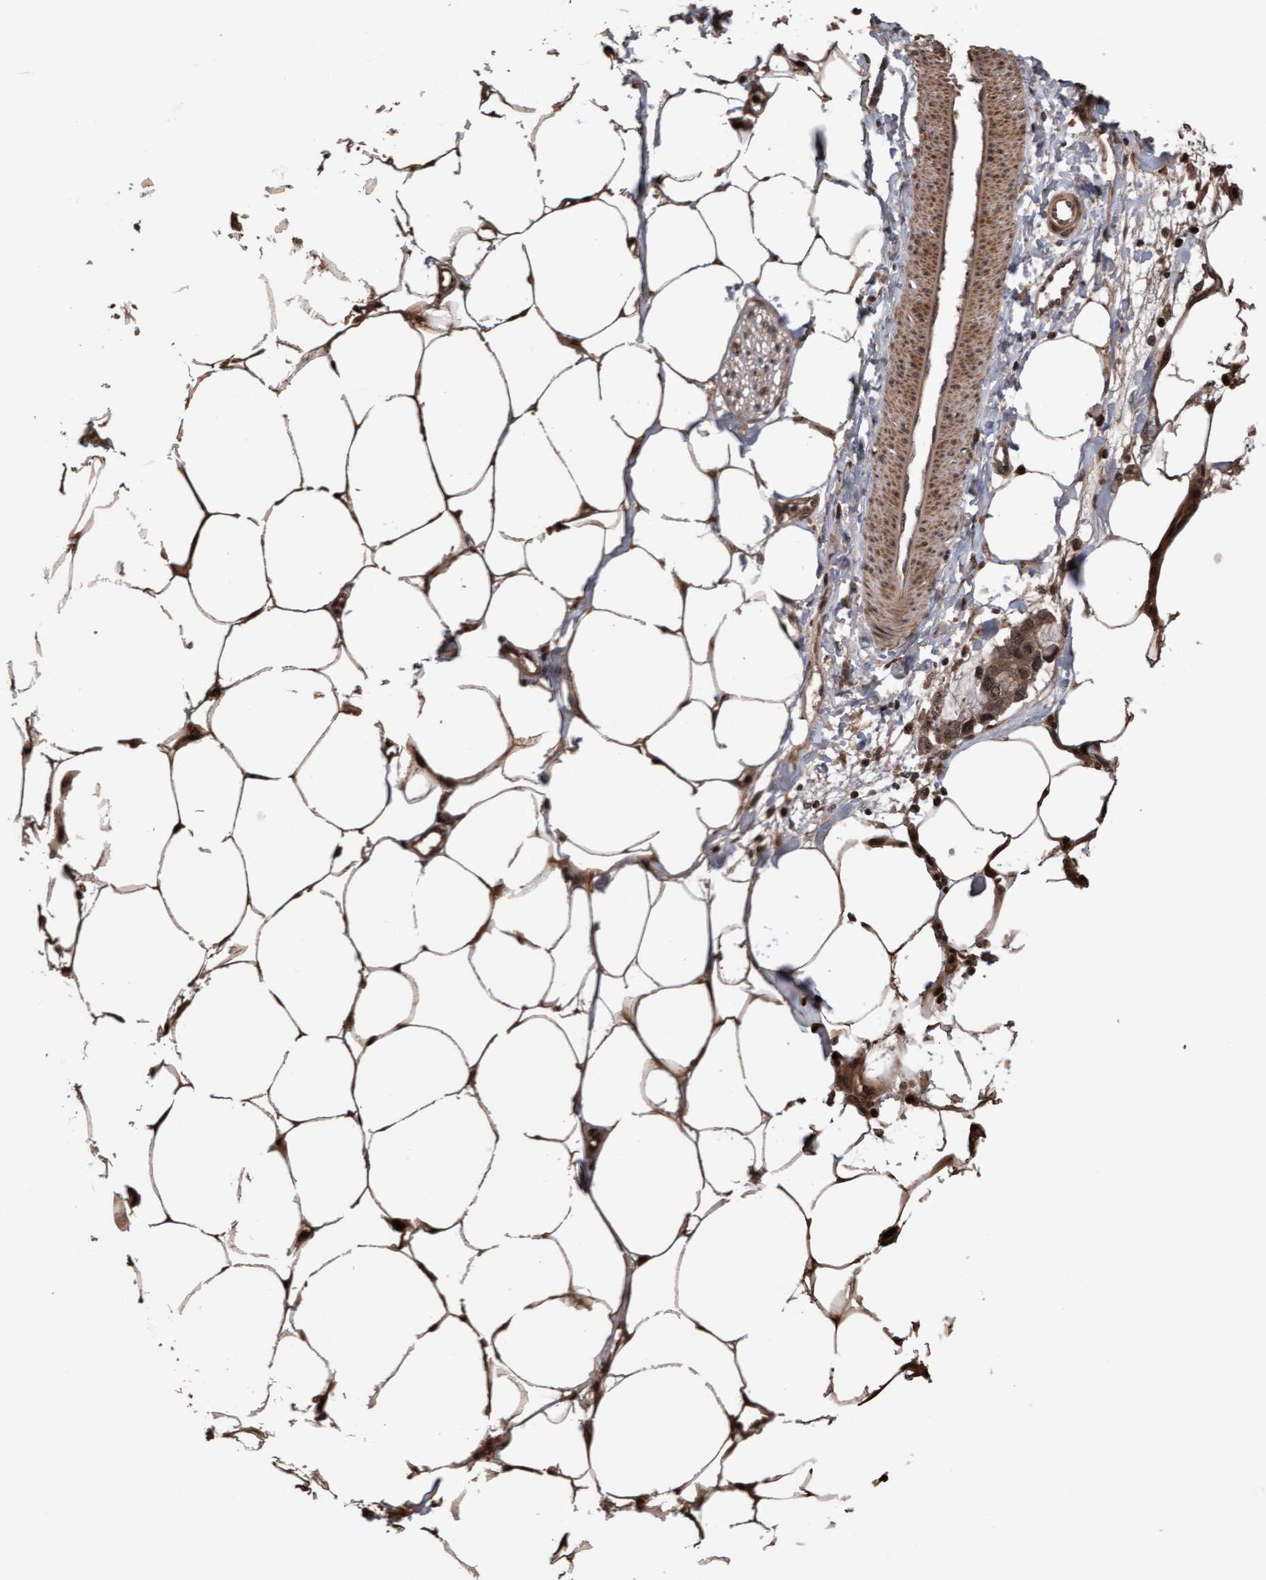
{"staining": {"intensity": "strong", "quantity": ">75%", "location": "cytoplasmic/membranous"}, "tissue": "adipose tissue", "cell_type": "Adipocytes", "image_type": "normal", "snomed": [{"axis": "morphology", "description": "Normal tissue, NOS"}, {"axis": "morphology", "description": "Adenocarcinoma, NOS"}, {"axis": "topography", "description": "Colon"}, {"axis": "topography", "description": "Peripheral nerve tissue"}], "caption": "Normal adipose tissue displays strong cytoplasmic/membranous expression in about >75% of adipocytes, visualized by immunohistochemistry.", "gene": "PECR", "patient": {"sex": "male", "age": 14}}